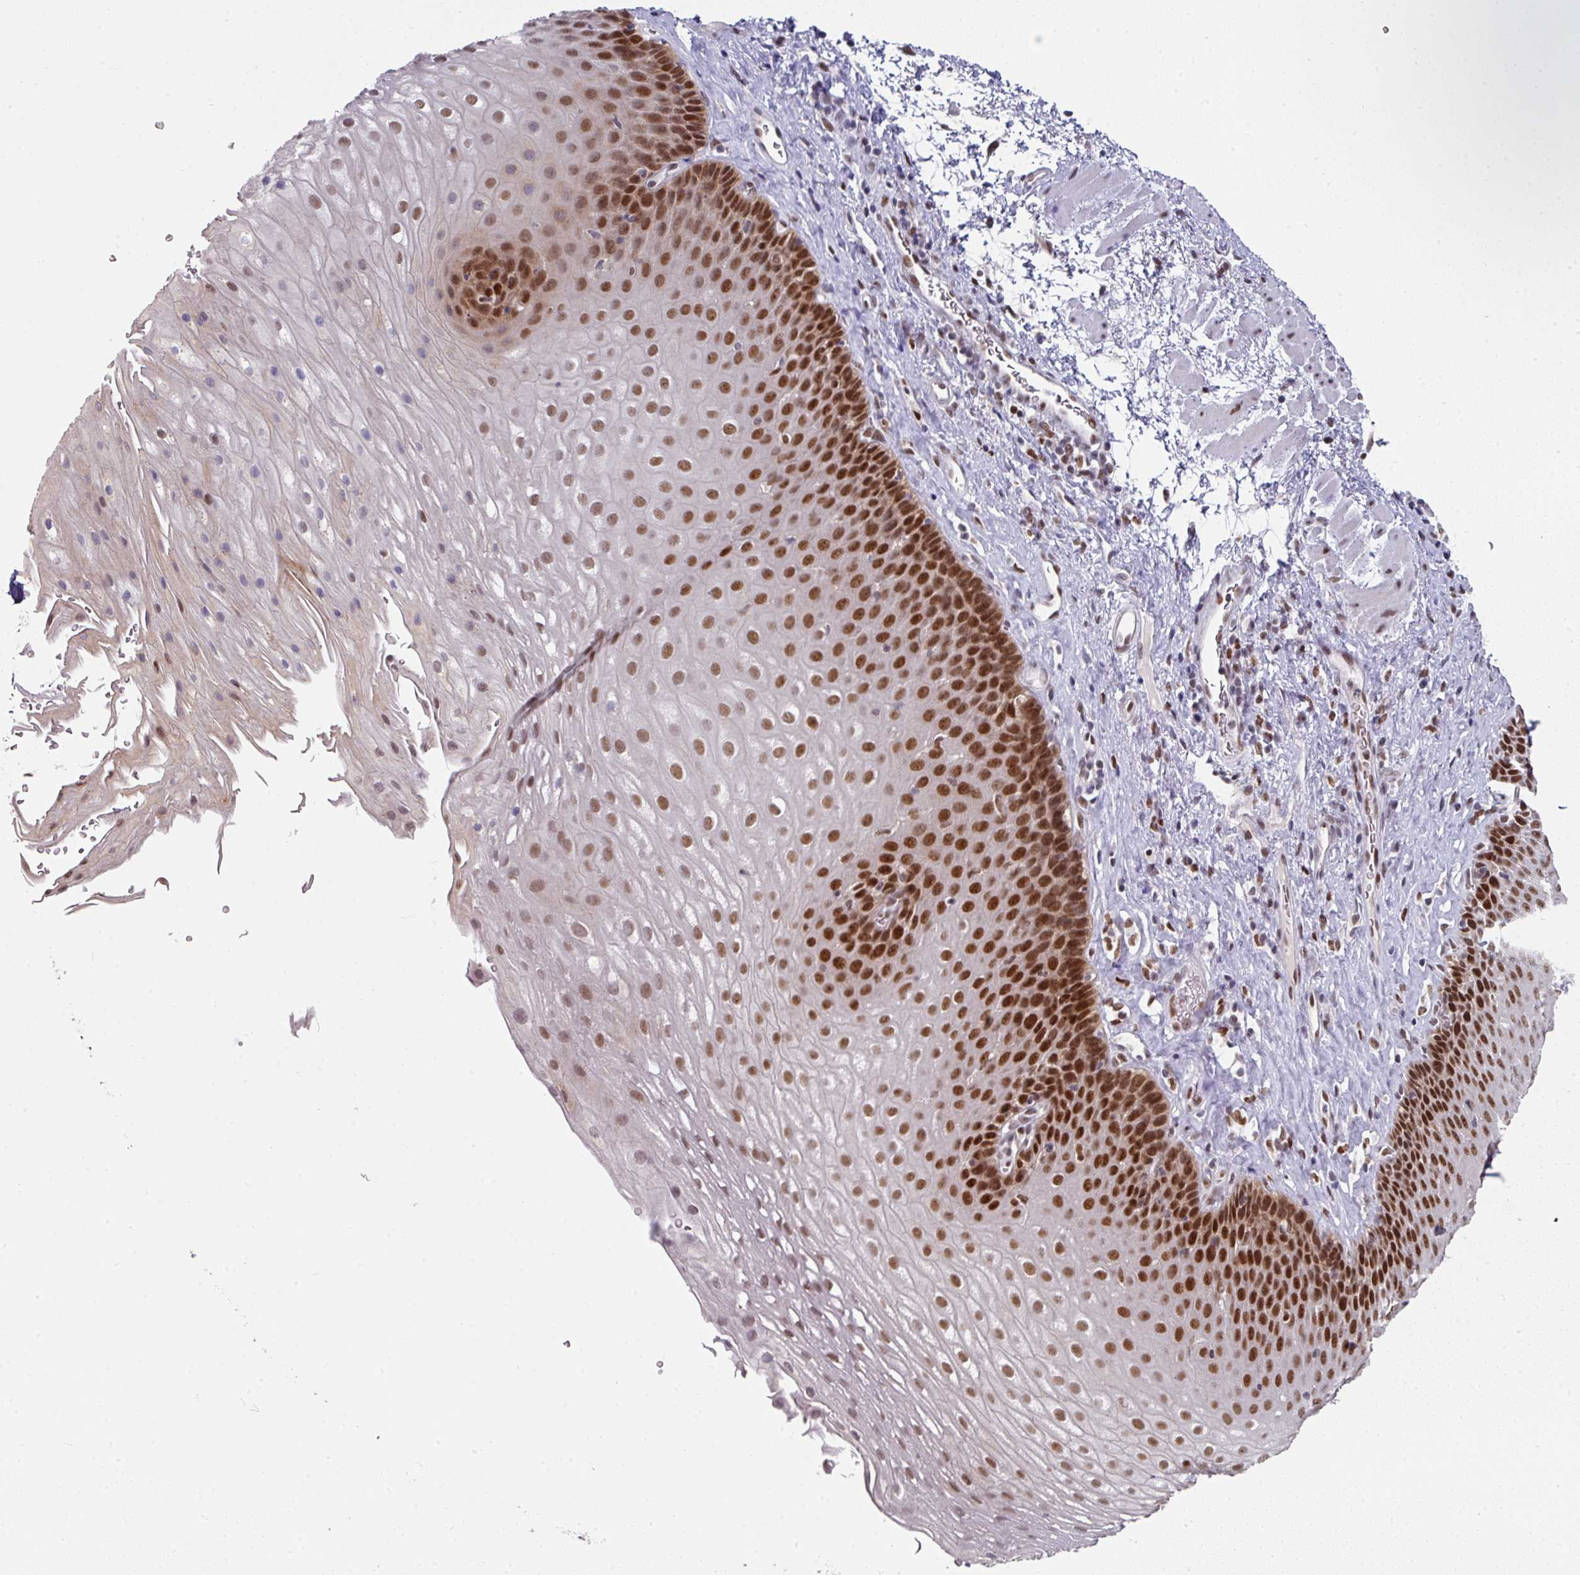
{"staining": {"intensity": "strong", "quantity": ">75%", "location": "nuclear"}, "tissue": "esophagus", "cell_type": "Squamous epithelial cells", "image_type": "normal", "snomed": [{"axis": "morphology", "description": "Normal tissue, NOS"}, {"axis": "topography", "description": "Esophagus"}], "caption": "Protein expression analysis of unremarkable esophagus reveals strong nuclear staining in approximately >75% of squamous epithelial cells.", "gene": "ENSG00000283782", "patient": {"sex": "female", "age": 66}}